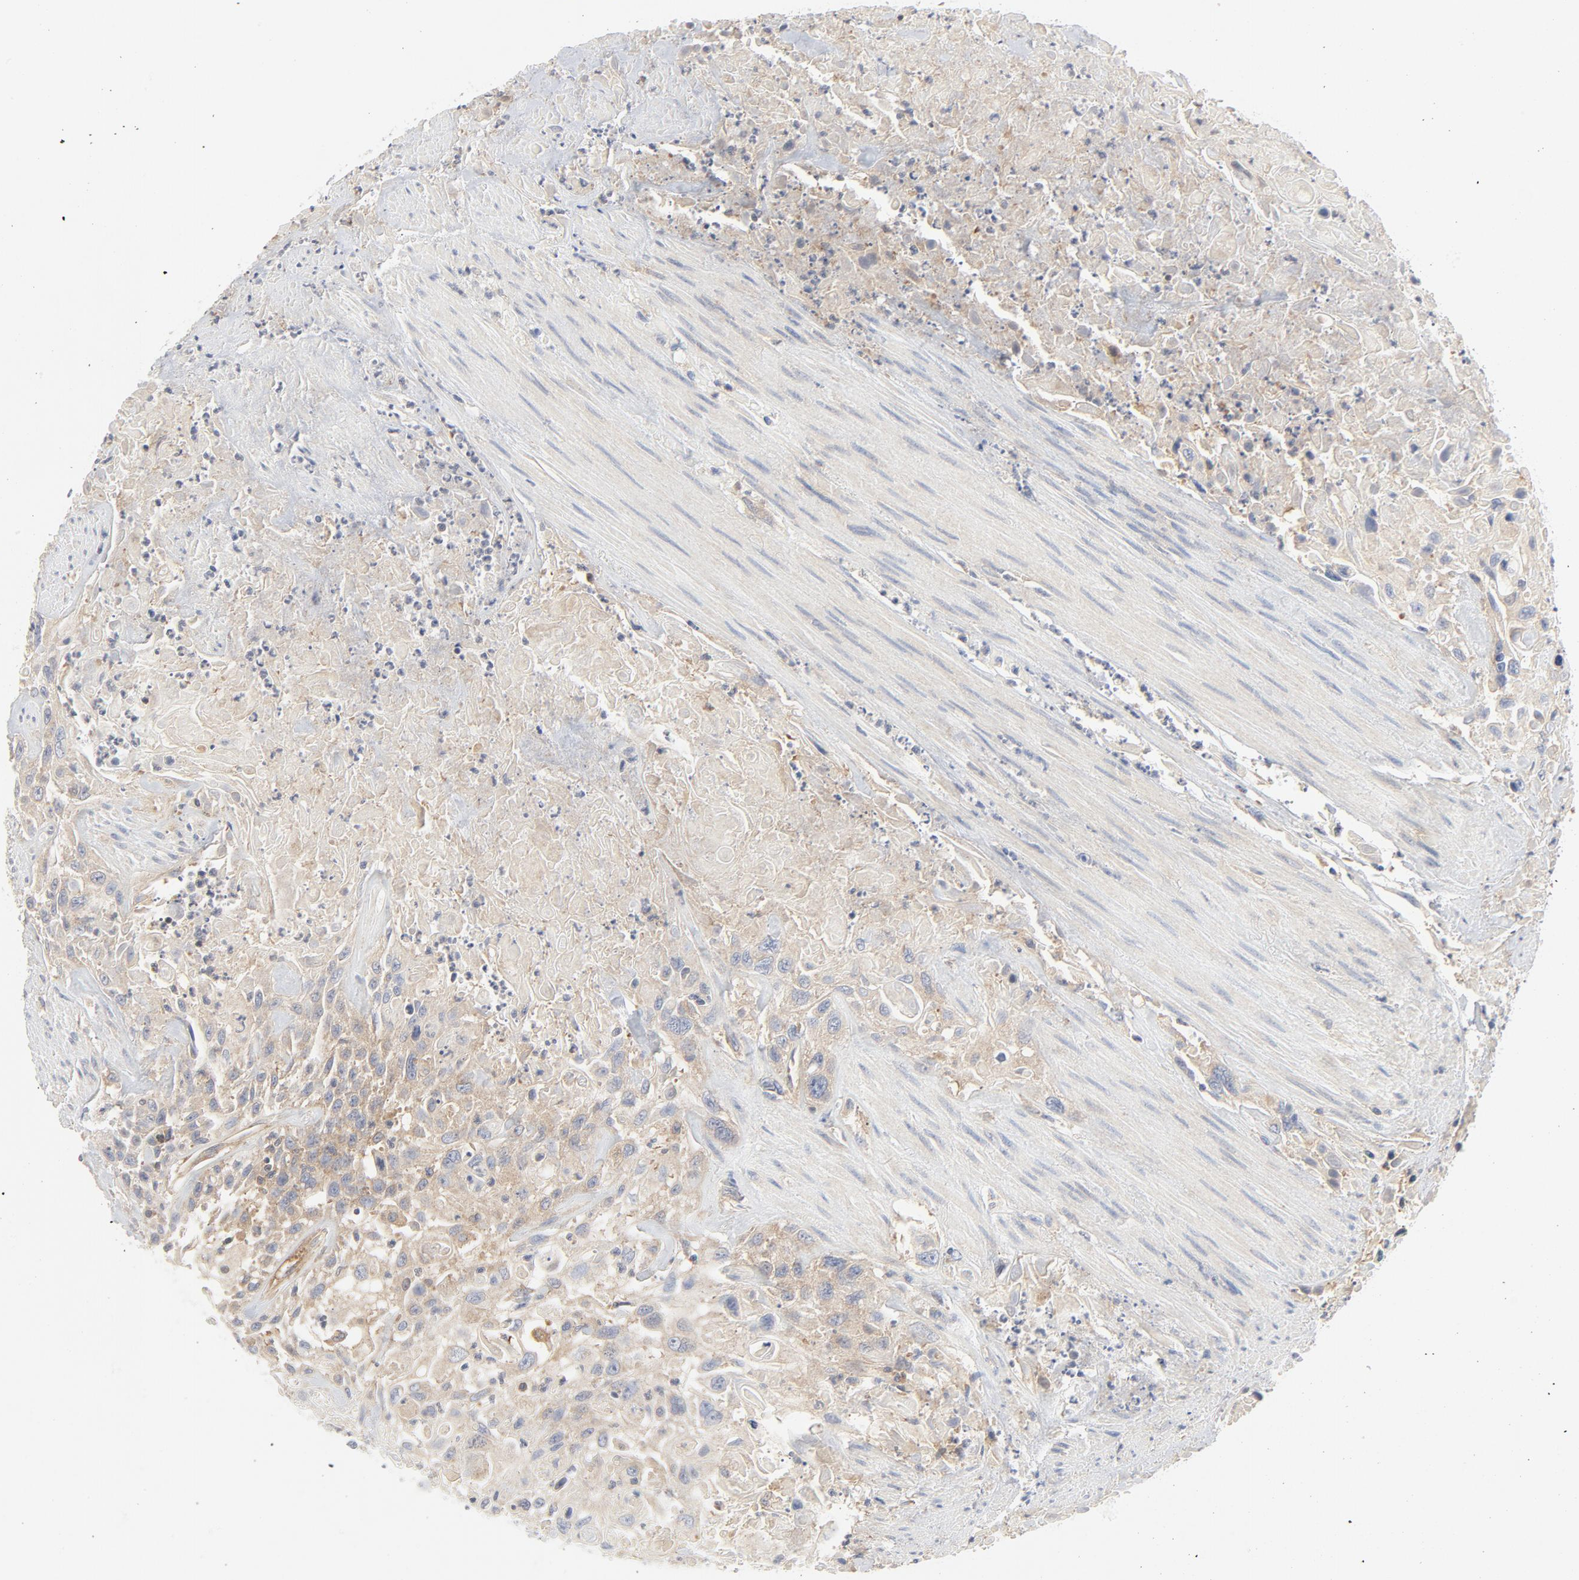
{"staining": {"intensity": "weak", "quantity": "25%-75%", "location": "cytoplasmic/membranous"}, "tissue": "urothelial cancer", "cell_type": "Tumor cells", "image_type": "cancer", "snomed": [{"axis": "morphology", "description": "Urothelial carcinoma, High grade"}, {"axis": "topography", "description": "Urinary bladder"}], "caption": "Protein staining demonstrates weak cytoplasmic/membranous expression in about 25%-75% of tumor cells in high-grade urothelial carcinoma.", "gene": "RABEP1", "patient": {"sex": "female", "age": 84}}